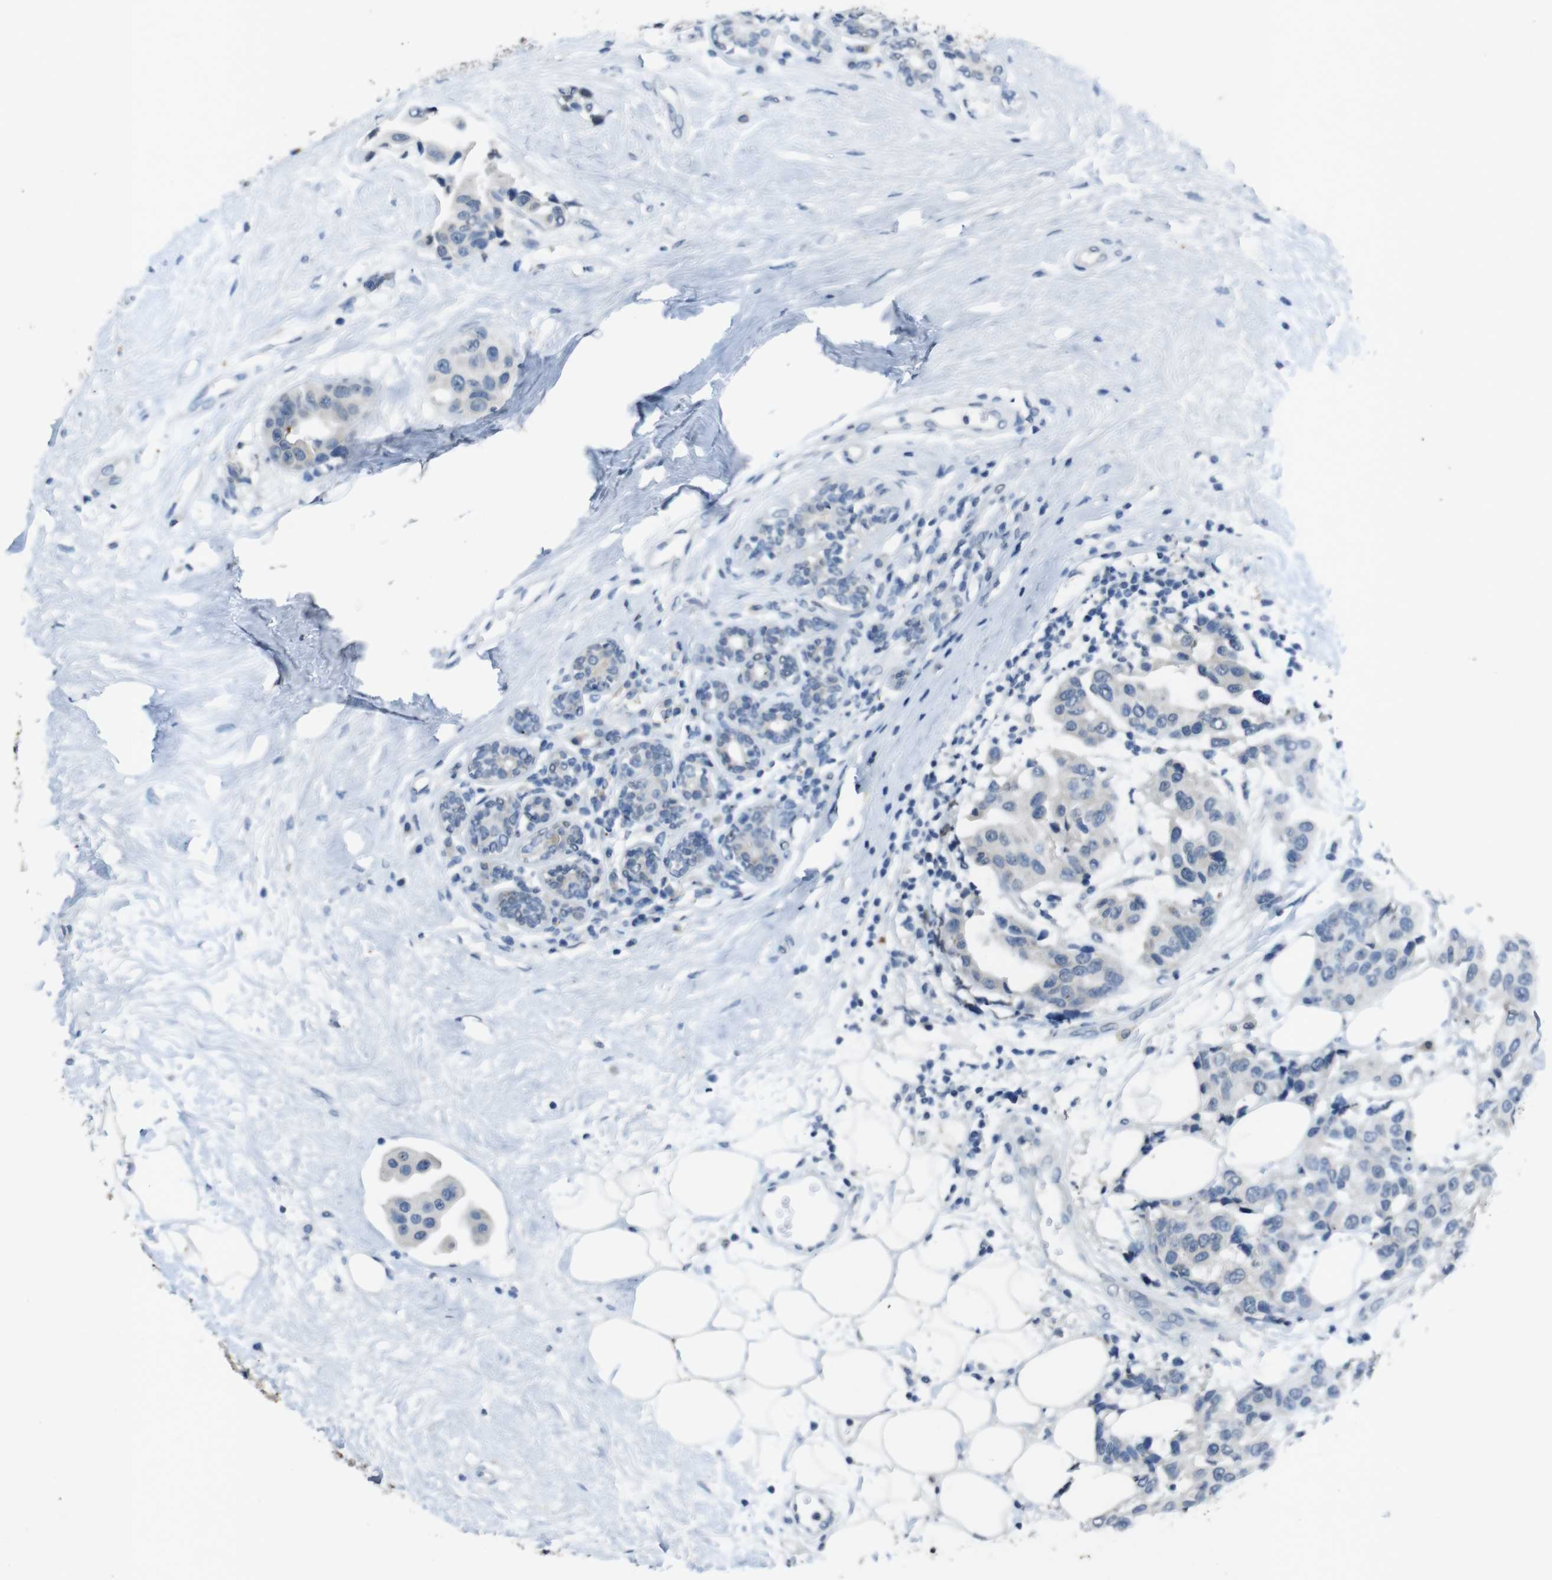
{"staining": {"intensity": "negative", "quantity": "none", "location": "none"}, "tissue": "breast cancer", "cell_type": "Tumor cells", "image_type": "cancer", "snomed": [{"axis": "morphology", "description": "Normal tissue, NOS"}, {"axis": "morphology", "description": "Duct carcinoma"}, {"axis": "topography", "description": "Breast"}], "caption": "Immunohistochemistry image of intraductal carcinoma (breast) stained for a protein (brown), which reveals no staining in tumor cells.", "gene": "STBD1", "patient": {"sex": "female", "age": 39}}